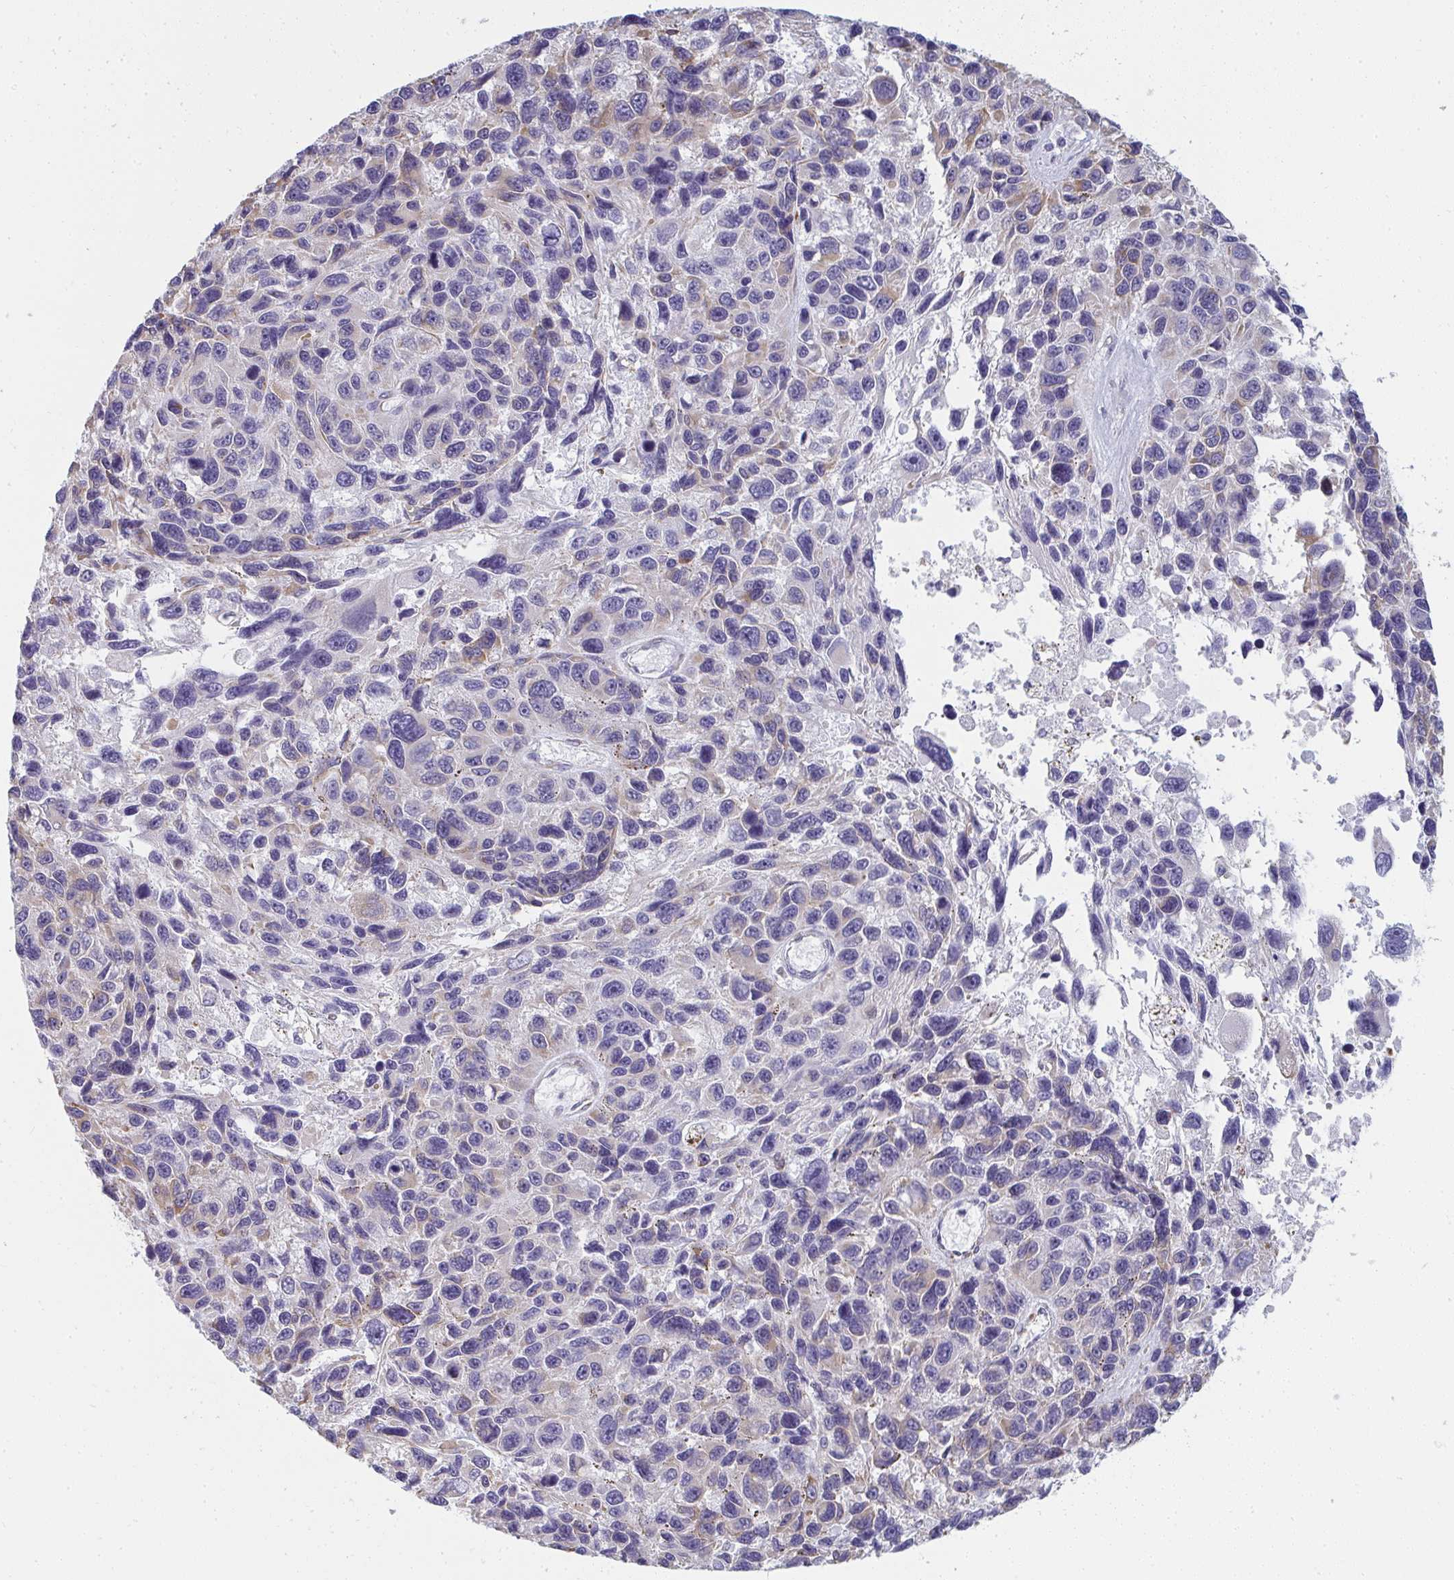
{"staining": {"intensity": "weak", "quantity": "<25%", "location": "cytoplasmic/membranous"}, "tissue": "melanoma", "cell_type": "Tumor cells", "image_type": "cancer", "snomed": [{"axis": "morphology", "description": "Malignant melanoma, NOS"}, {"axis": "topography", "description": "Skin"}], "caption": "This micrograph is of melanoma stained with IHC to label a protein in brown with the nuclei are counter-stained blue. There is no staining in tumor cells.", "gene": "SHROOM1", "patient": {"sex": "male", "age": 53}}